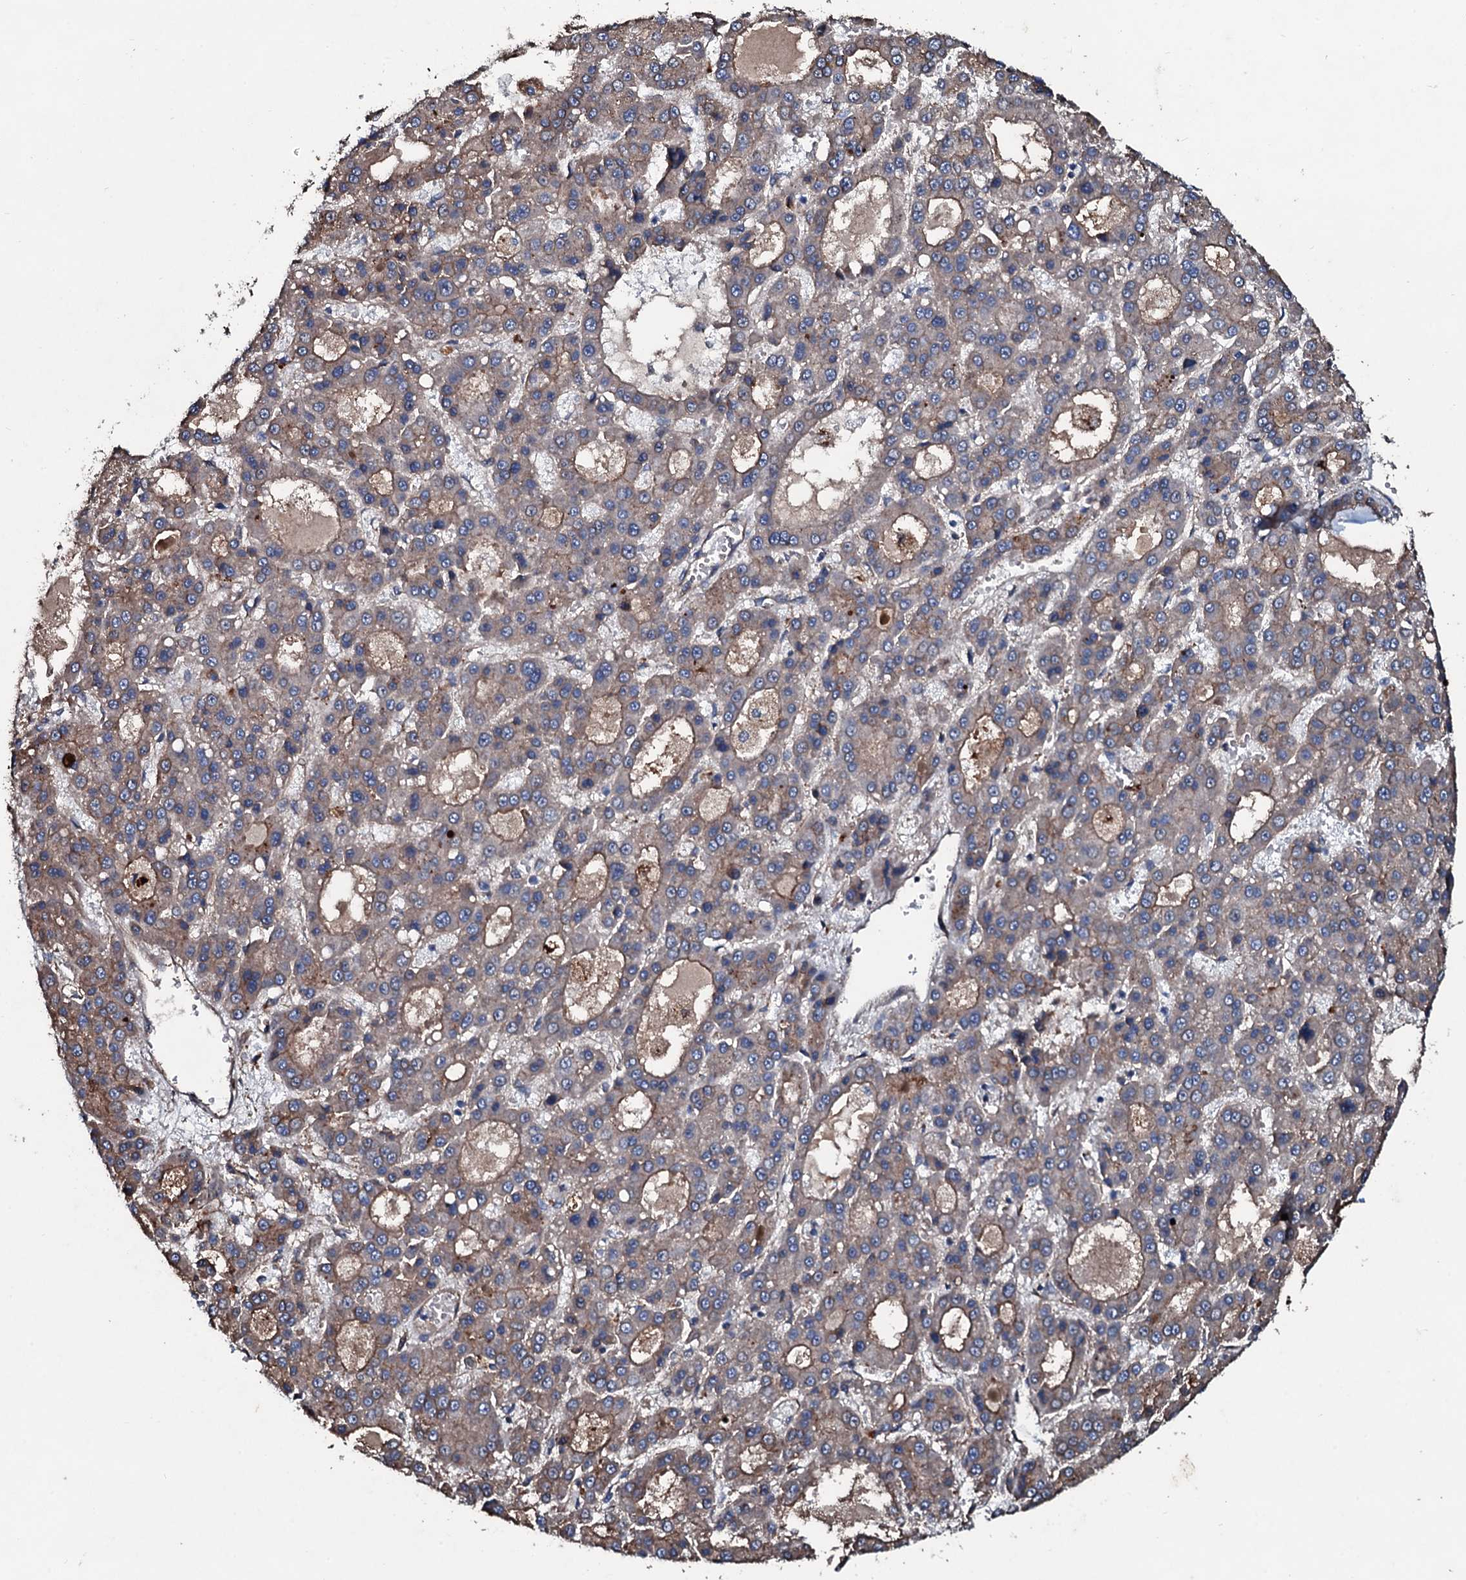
{"staining": {"intensity": "moderate", "quantity": "25%-75%", "location": "cytoplasmic/membranous"}, "tissue": "liver cancer", "cell_type": "Tumor cells", "image_type": "cancer", "snomed": [{"axis": "morphology", "description": "Carcinoma, Hepatocellular, NOS"}, {"axis": "topography", "description": "Liver"}], "caption": "IHC image of neoplastic tissue: hepatocellular carcinoma (liver) stained using immunohistochemistry reveals medium levels of moderate protein expression localized specifically in the cytoplasmic/membranous of tumor cells, appearing as a cytoplasmic/membranous brown color.", "gene": "DMAC2", "patient": {"sex": "male", "age": 70}}